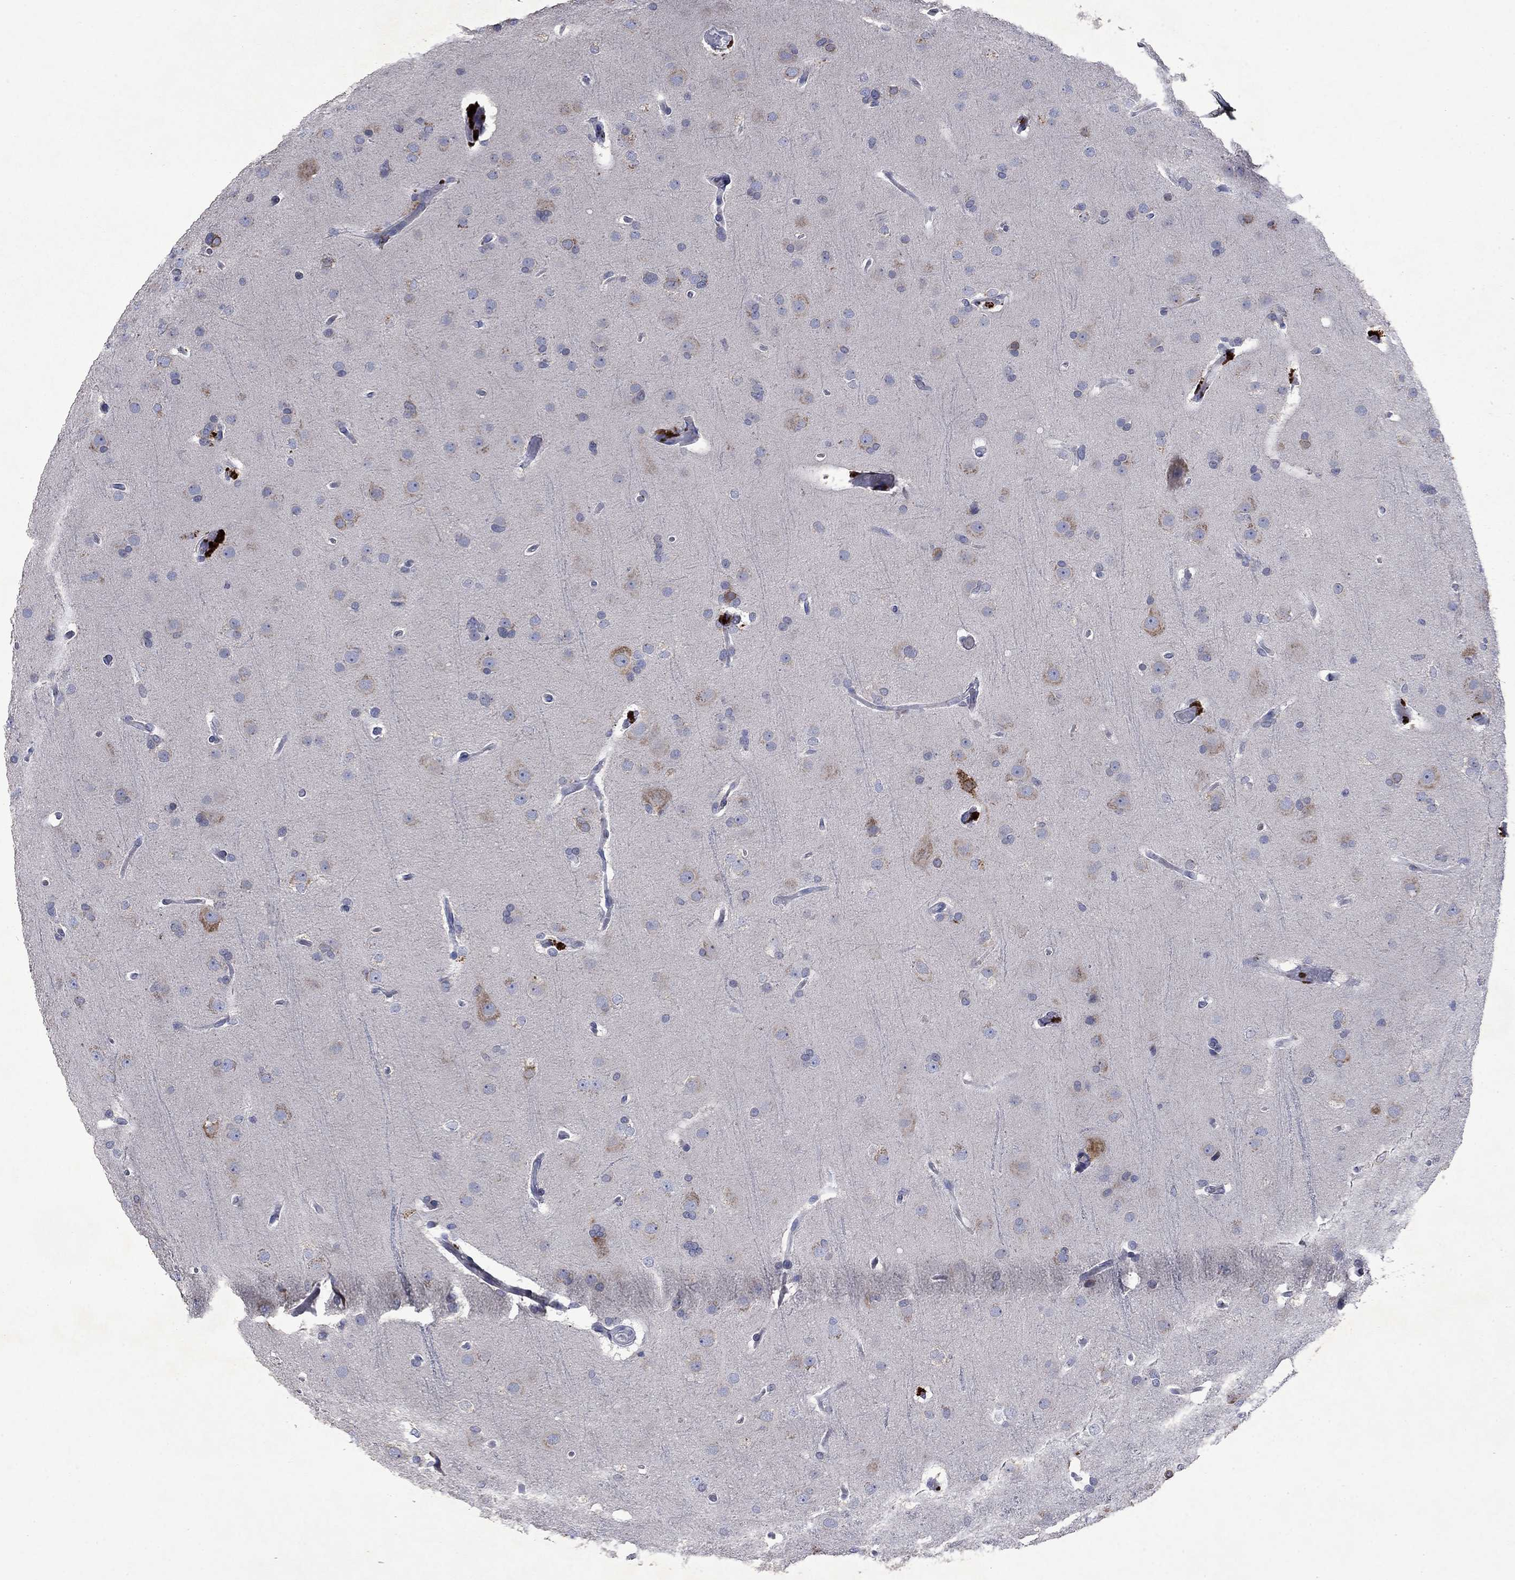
{"staining": {"intensity": "negative", "quantity": "none", "location": "none"}, "tissue": "glioma", "cell_type": "Tumor cells", "image_type": "cancer", "snomed": [{"axis": "morphology", "description": "Glioma, malignant, Low grade"}, {"axis": "topography", "description": "Brain"}], "caption": "DAB immunohistochemical staining of malignant glioma (low-grade) demonstrates no significant expression in tumor cells.", "gene": "TMEM97", "patient": {"sex": "male", "age": 41}}